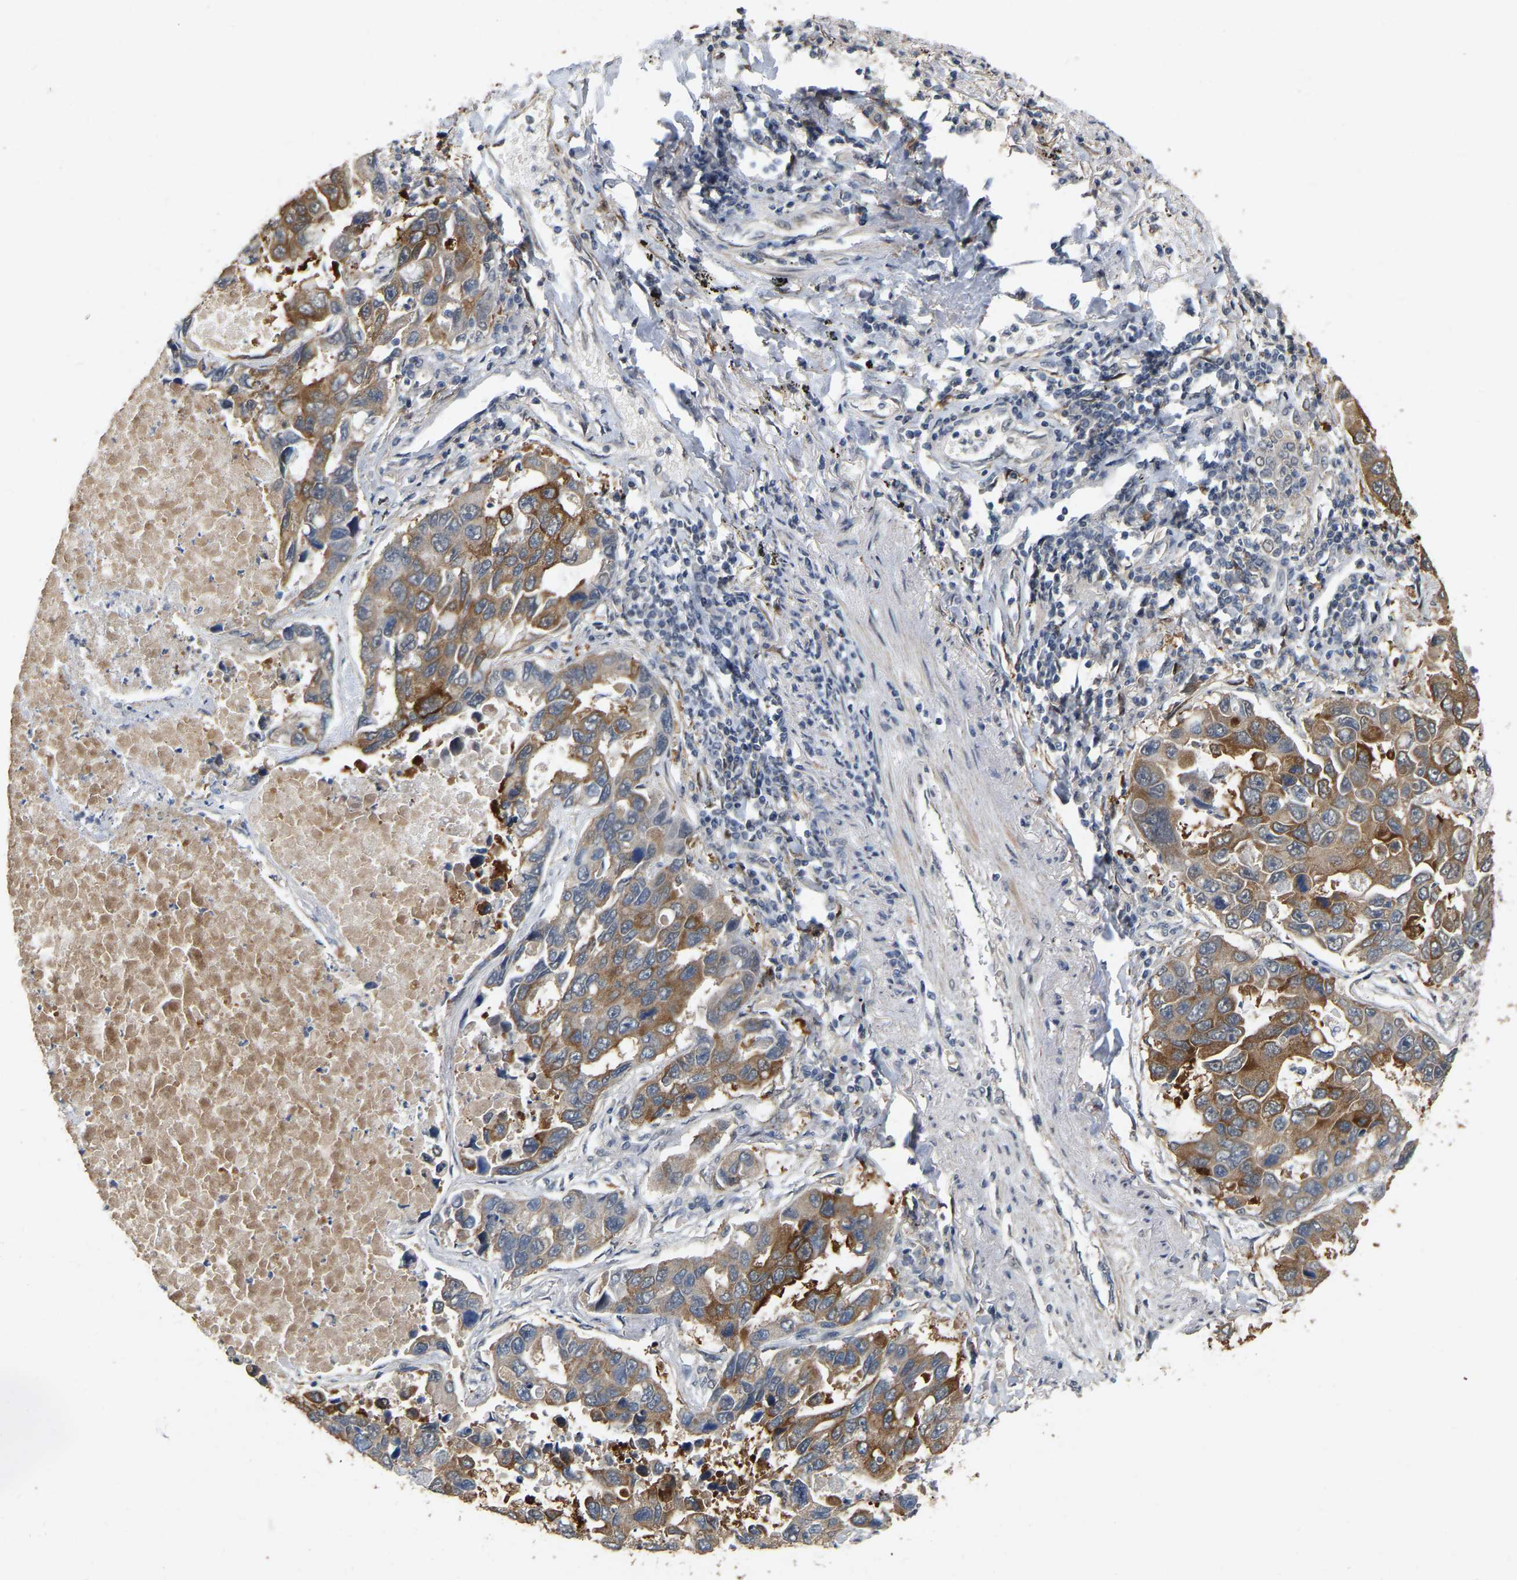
{"staining": {"intensity": "moderate", "quantity": ">75%", "location": "cytoplasmic/membranous"}, "tissue": "lung cancer", "cell_type": "Tumor cells", "image_type": "cancer", "snomed": [{"axis": "morphology", "description": "Adenocarcinoma, NOS"}, {"axis": "topography", "description": "Lung"}], "caption": "There is medium levels of moderate cytoplasmic/membranous positivity in tumor cells of adenocarcinoma (lung), as demonstrated by immunohistochemical staining (brown color).", "gene": "RUVBL1", "patient": {"sex": "male", "age": 64}}